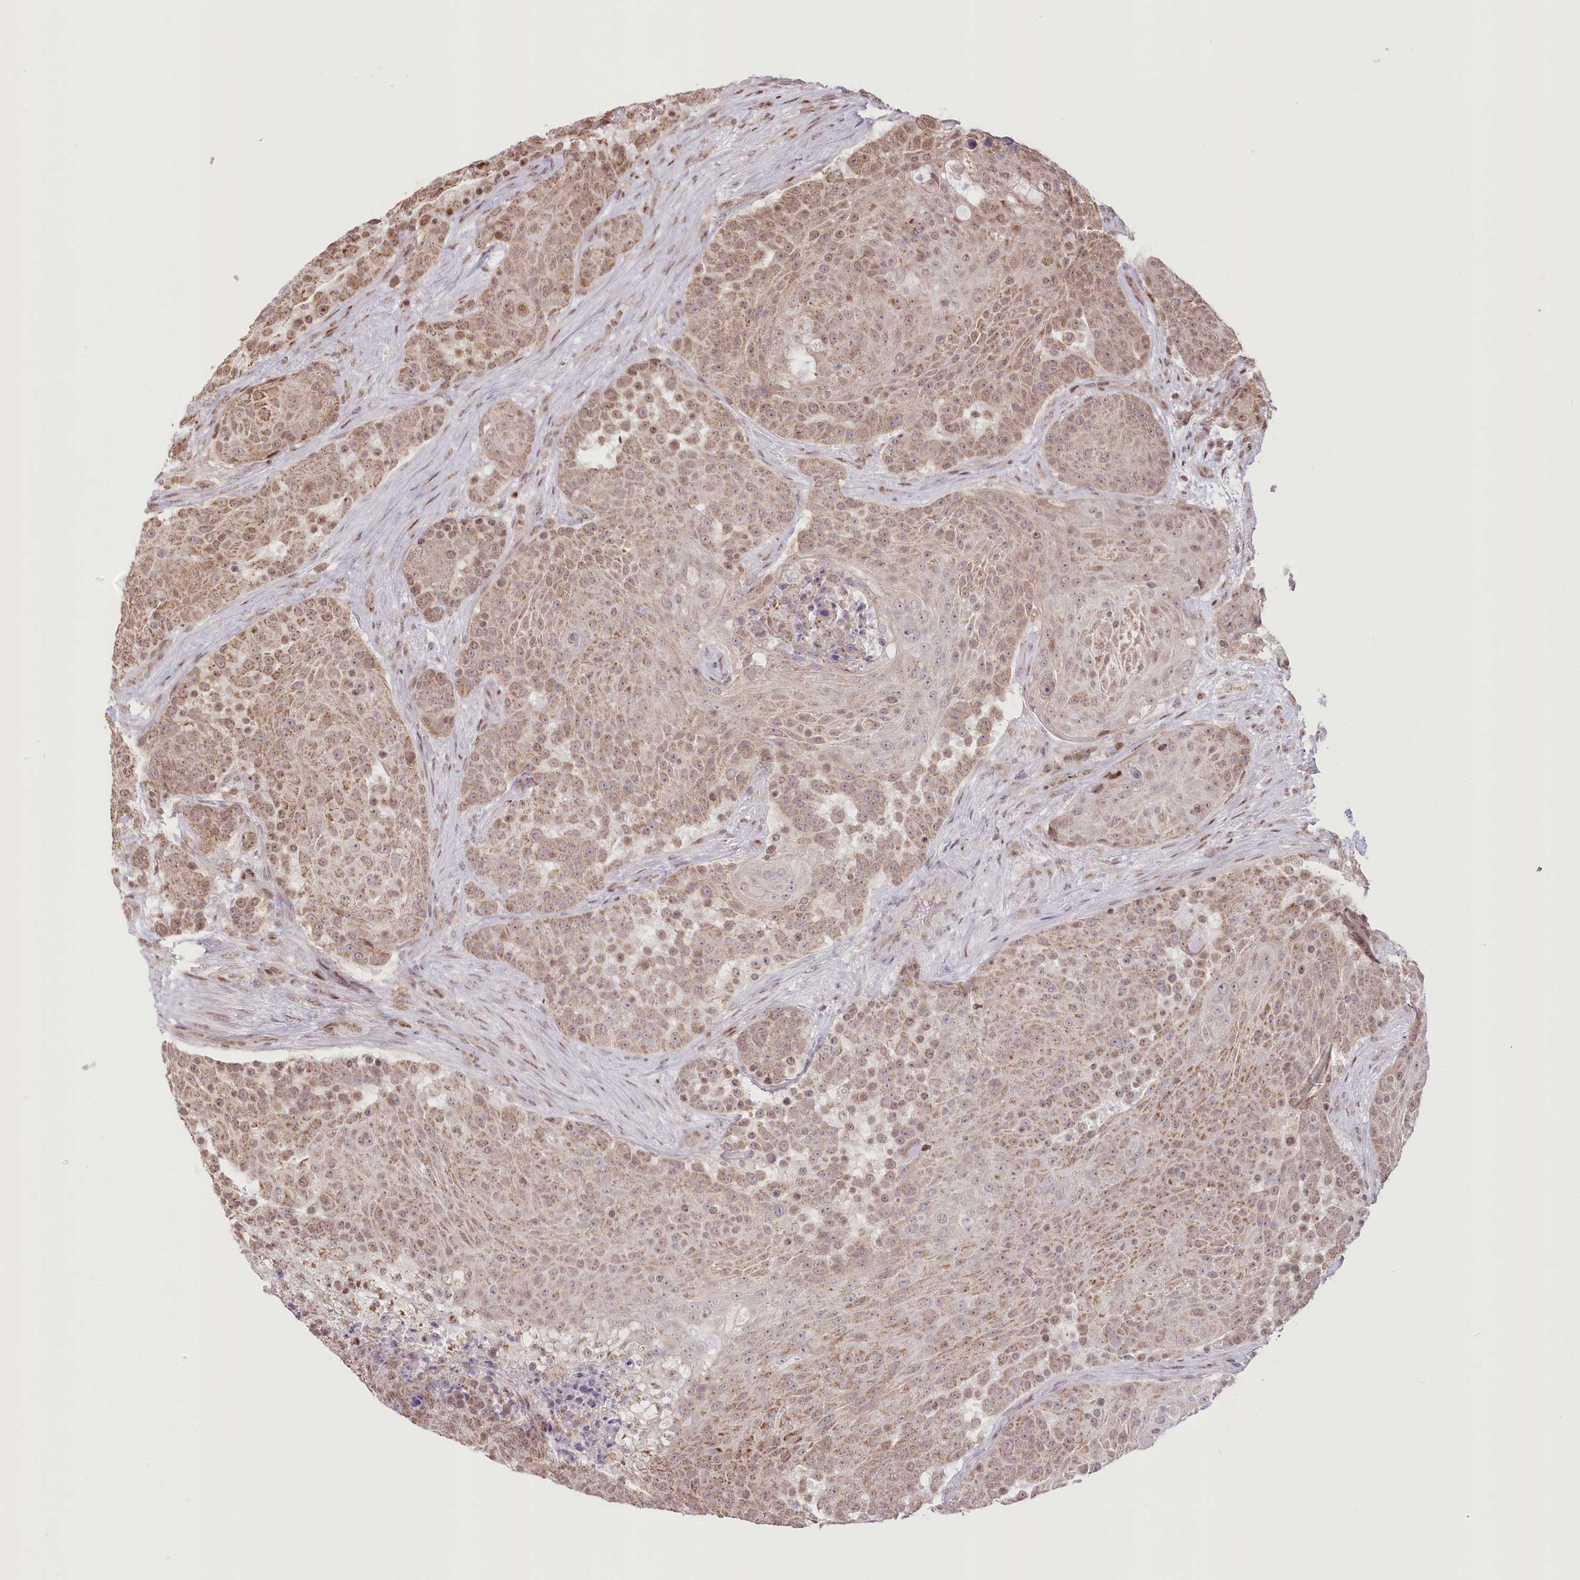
{"staining": {"intensity": "moderate", "quantity": ">75%", "location": "cytoplasmic/membranous"}, "tissue": "urothelial cancer", "cell_type": "Tumor cells", "image_type": "cancer", "snomed": [{"axis": "morphology", "description": "Urothelial carcinoma, High grade"}, {"axis": "topography", "description": "Urinary bladder"}], "caption": "Protein staining of urothelial cancer tissue reveals moderate cytoplasmic/membranous expression in about >75% of tumor cells. The staining was performed using DAB (3,3'-diaminobenzidine), with brown indicating positive protein expression. Nuclei are stained blue with hematoxylin.", "gene": "PYURF", "patient": {"sex": "female", "age": 63}}